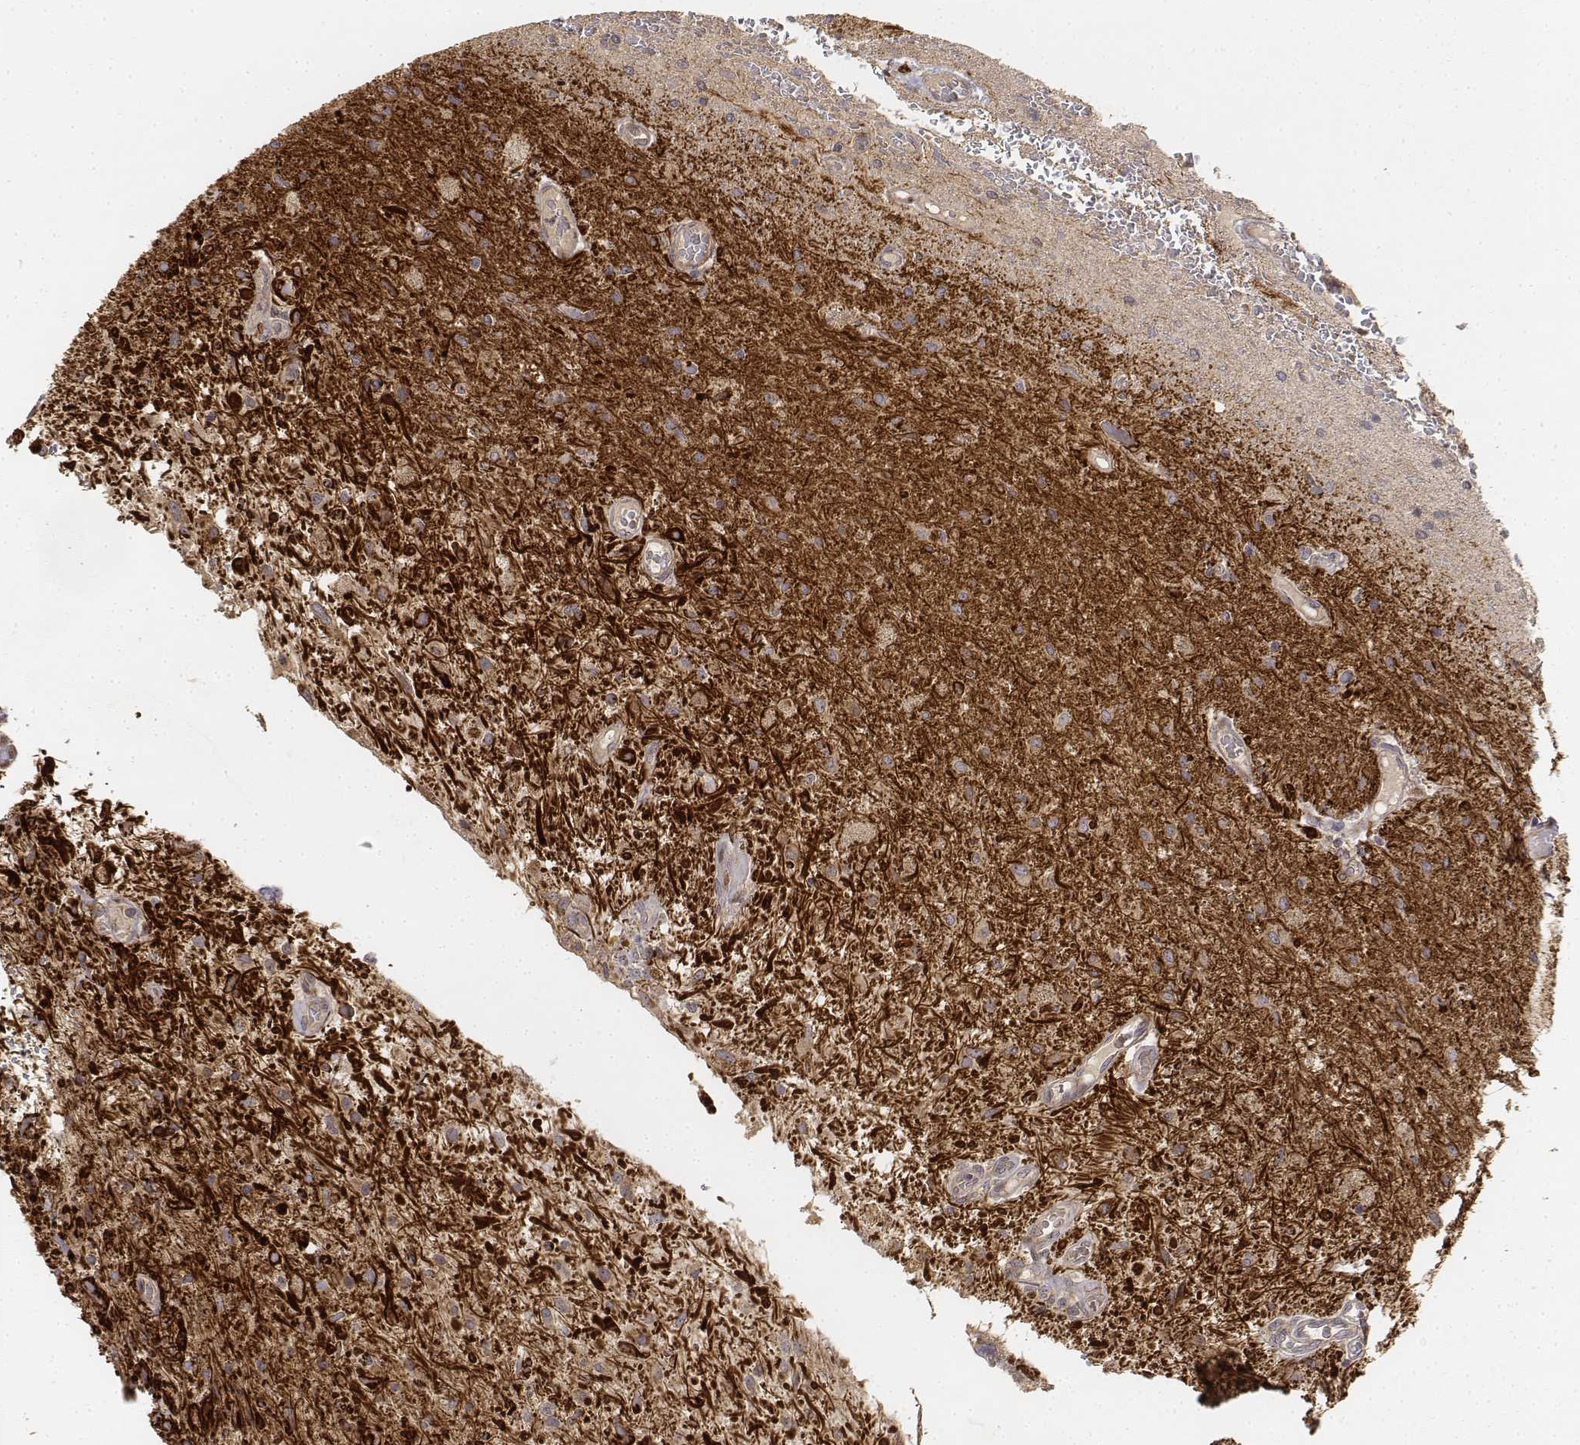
{"staining": {"intensity": "weak", "quantity": "25%-75%", "location": "cytoplasmic/membranous"}, "tissue": "glioma", "cell_type": "Tumor cells", "image_type": "cancer", "snomed": [{"axis": "morphology", "description": "Glioma, malignant, Low grade"}, {"axis": "topography", "description": "Cerebellum"}], "caption": "High-magnification brightfield microscopy of malignant low-grade glioma stained with DAB (3,3'-diaminobenzidine) (brown) and counterstained with hematoxylin (blue). tumor cells exhibit weak cytoplasmic/membranous positivity is appreciated in about25%-75% of cells. Immunohistochemistry (ihc) stains the protein in brown and the nuclei are stained blue.", "gene": "FBXO21", "patient": {"sex": "female", "age": 14}}